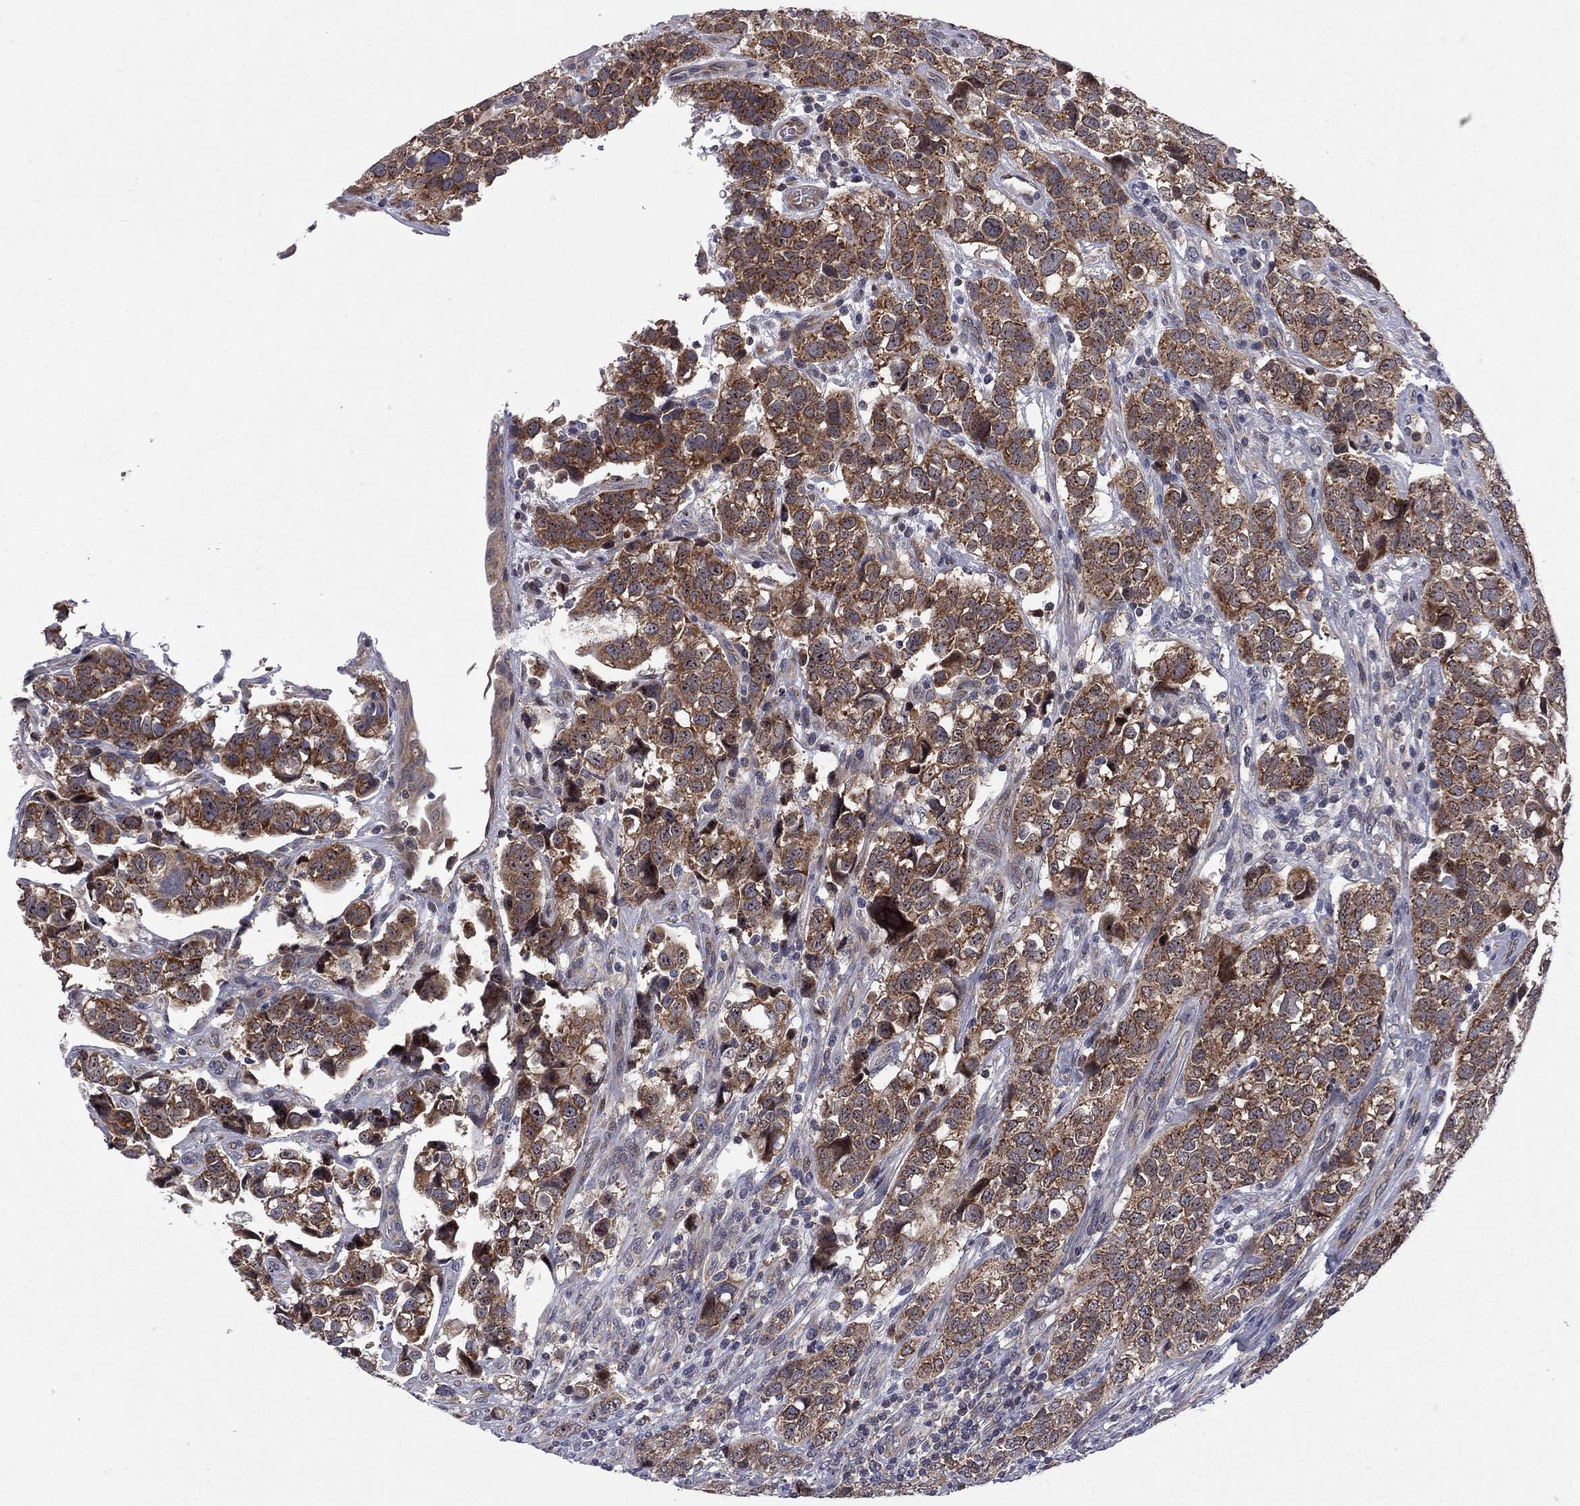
{"staining": {"intensity": "strong", "quantity": ">75%", "location": "cytoplasmic/membranous"}, "tissue": "urothelial cancer", "cell_type": "Tumor cells", "image_type": "cancer", "snomed": [{"axis": "morphology", "description": "Urothelial carcinoma, High grade"}, {"axis": "topography", "description": "Urinary bladder"}], "caption": "Human urothelial carcinoma (high-grade) stained with a protein marker displays strong staining in tumor cells.", "gene": "CNOT11", "patient": {"sex": "female", "age": 58}}